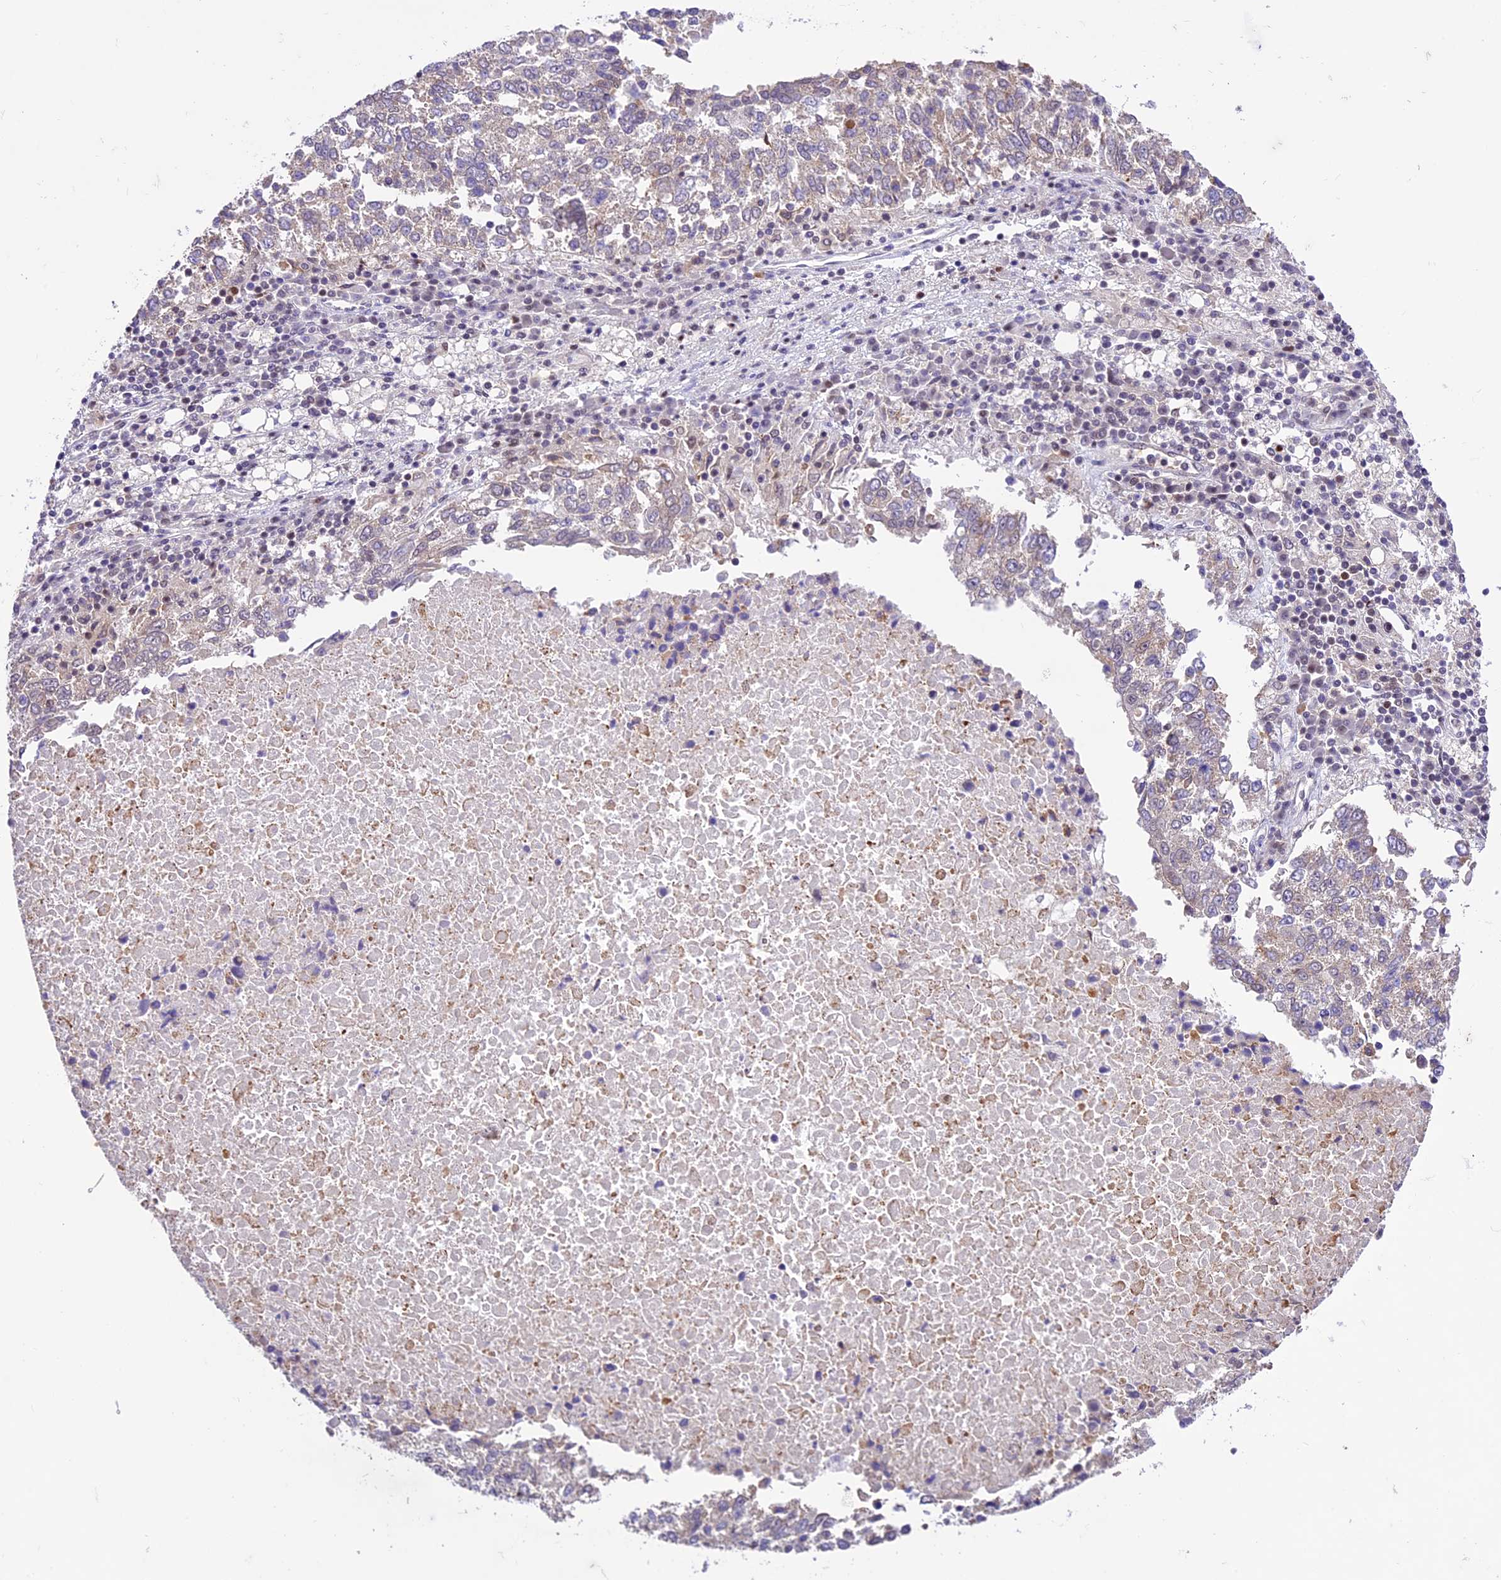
{"staining": {"intensity": "negative", "quantity": "none", "location": "none"}, "tissue": "lung cancer", "cell_type": "Tumor cells", "image_type": "cancer", "snomed": [{"axis": "morphology", "description": "Squamous cell carcinoma, NOS"}, {"axis": "topography", "description": "Lung"}], "caption": "This is an immunohistochemistry micrograph of lung cancer (squamous cell carcinoma). There is no positivity in tumor cells.", "gene": "SHKBP1", "patient": {"sex": "male", "age": 73}}